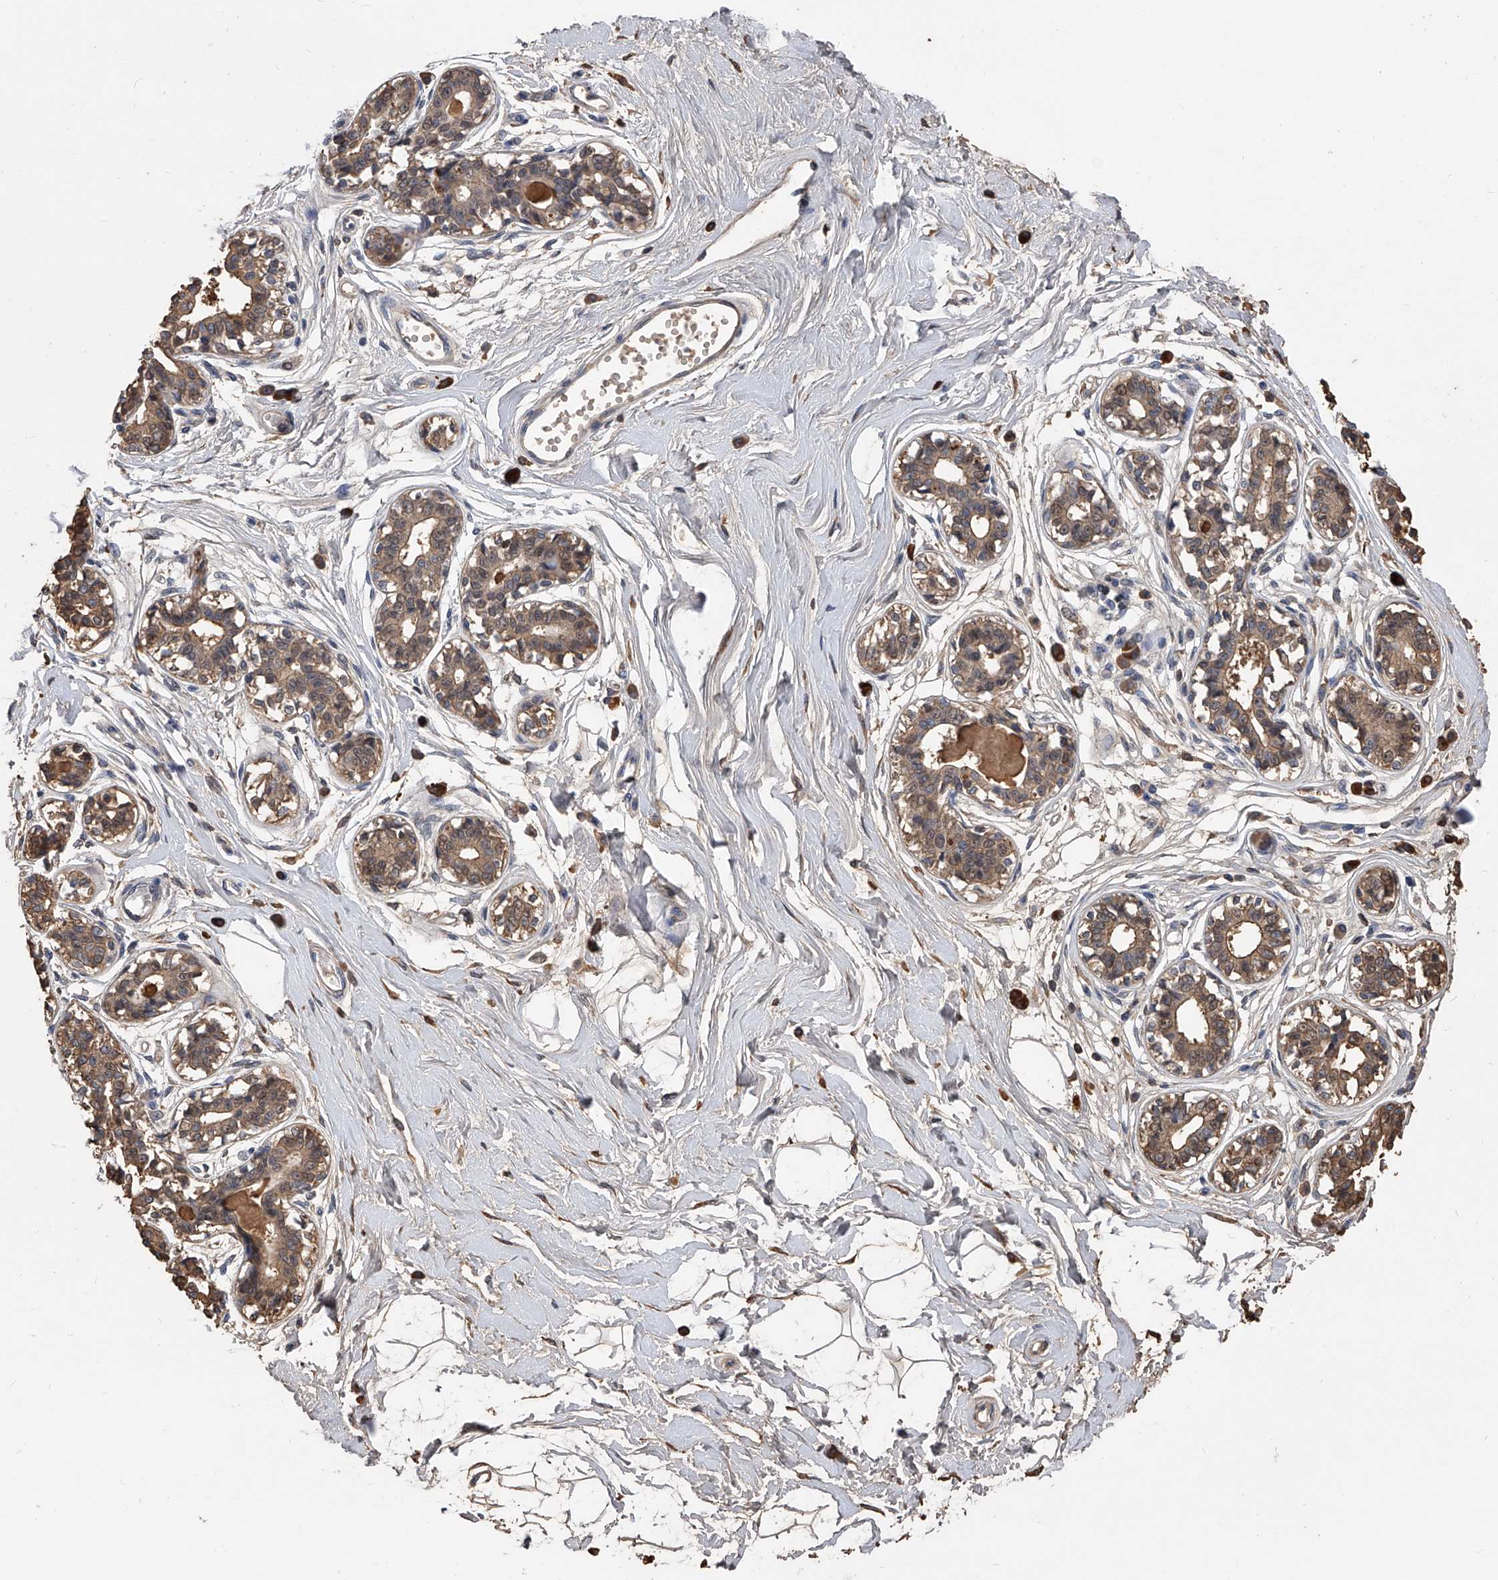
{"staining": {"intensity": "negative", "quantity": "none", "location": "none"}, "tissue": "breast", "cell_type": "Adipocytes", "image_type": "normal", "snomed": [{"axis": "morphology", "description": "Normal tissue, NOS"}, {"axis": "topography", "description": "Breast"}], "caption": "An immunohistochemistry photomicrograph of normal breast is shown. There is no staining in adipocytes of breast. (Brightfield microscopy of DAB (3,3'-diaminobenzidine) immunohistochemistry (IHC) at high magnification).", "gene": "ZNF25", "patient": {"sex": "female", "age": 45}}